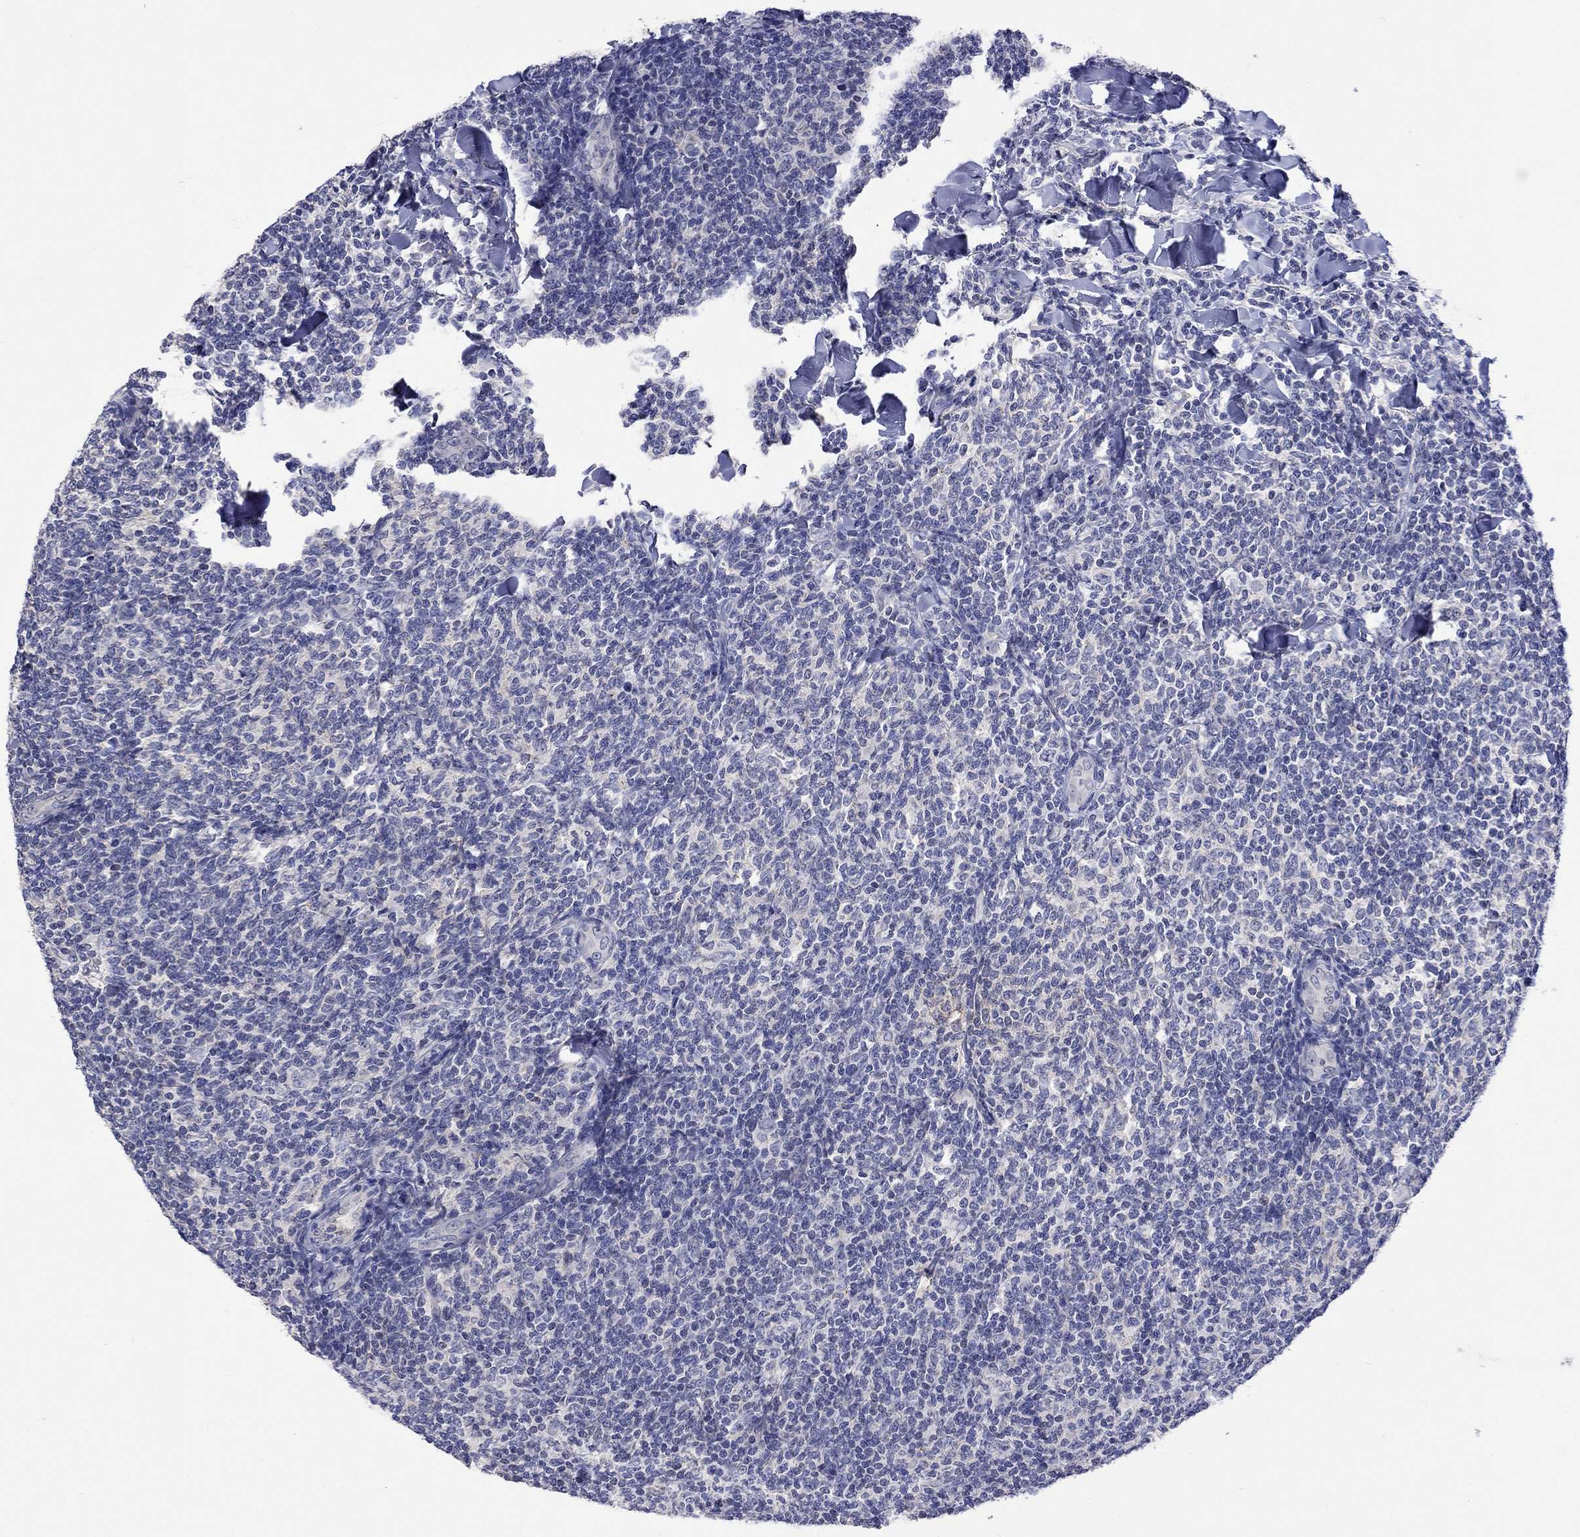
{"staining": {"intensity": "negative", "quantity": "none", "location": "none"}, "tissue": "lymphoma", "cell_type": "Tumor cells", "image_type": "cancer", "snomed": [{"axis": "morphology", "description": "Malignant lymphoma, non-Hodgkin's type, Low grade"}, {"axis": "topography", "description": "Lymph node"}], "caption": "This photomicrograph is of lymphoma stained with immunohistochemistry (IHC) to label a protein in brown with the nuclei are counter-stained blue. There is no positivity in tumor cells.", "gene": "LRFN4", "patient": {"sex": "female", "age": 56}}